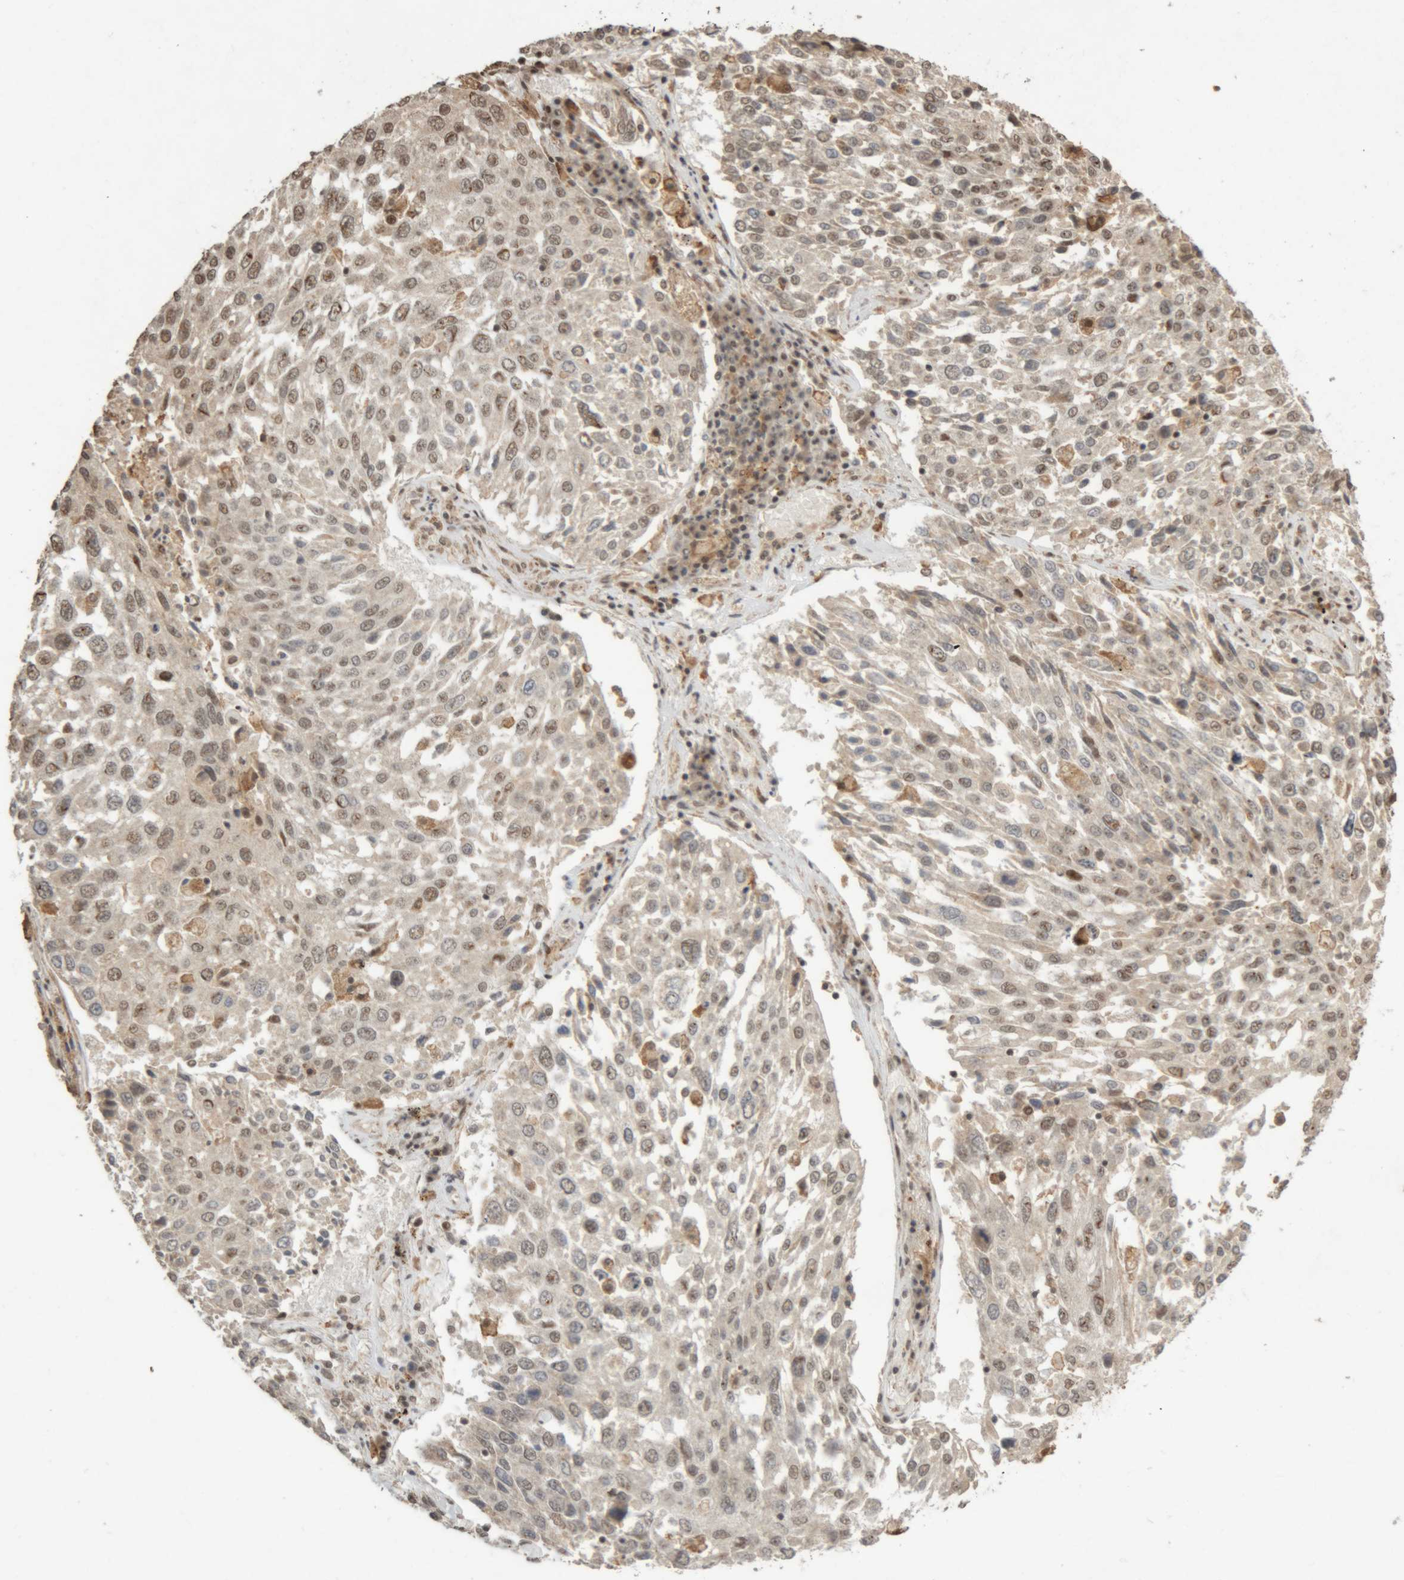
{"staining": {"intensity": "weak", "quantity": "25%-75%", "location": "nuclear"}, "tissue": "lung cancer", "cell_type": "Tumor cells", "image_type": "cancer", "snomed": [{"axis": "morphology", "description": "Squamous cell carcinoma, NOS"}, {"axis": "topography", "description": "Lung"}], "caption": "Brown immunohistochemical staining in lung cancer displays weak nuclear expression in approximately 25%-75% of tumor cells. The staining was performed using DAB, with brown indicating positive protein expression. Nuclei are stained blue with hematoxylin.", "gene": "KEAP1", "patient": {"sex": "male", "age": 65}}